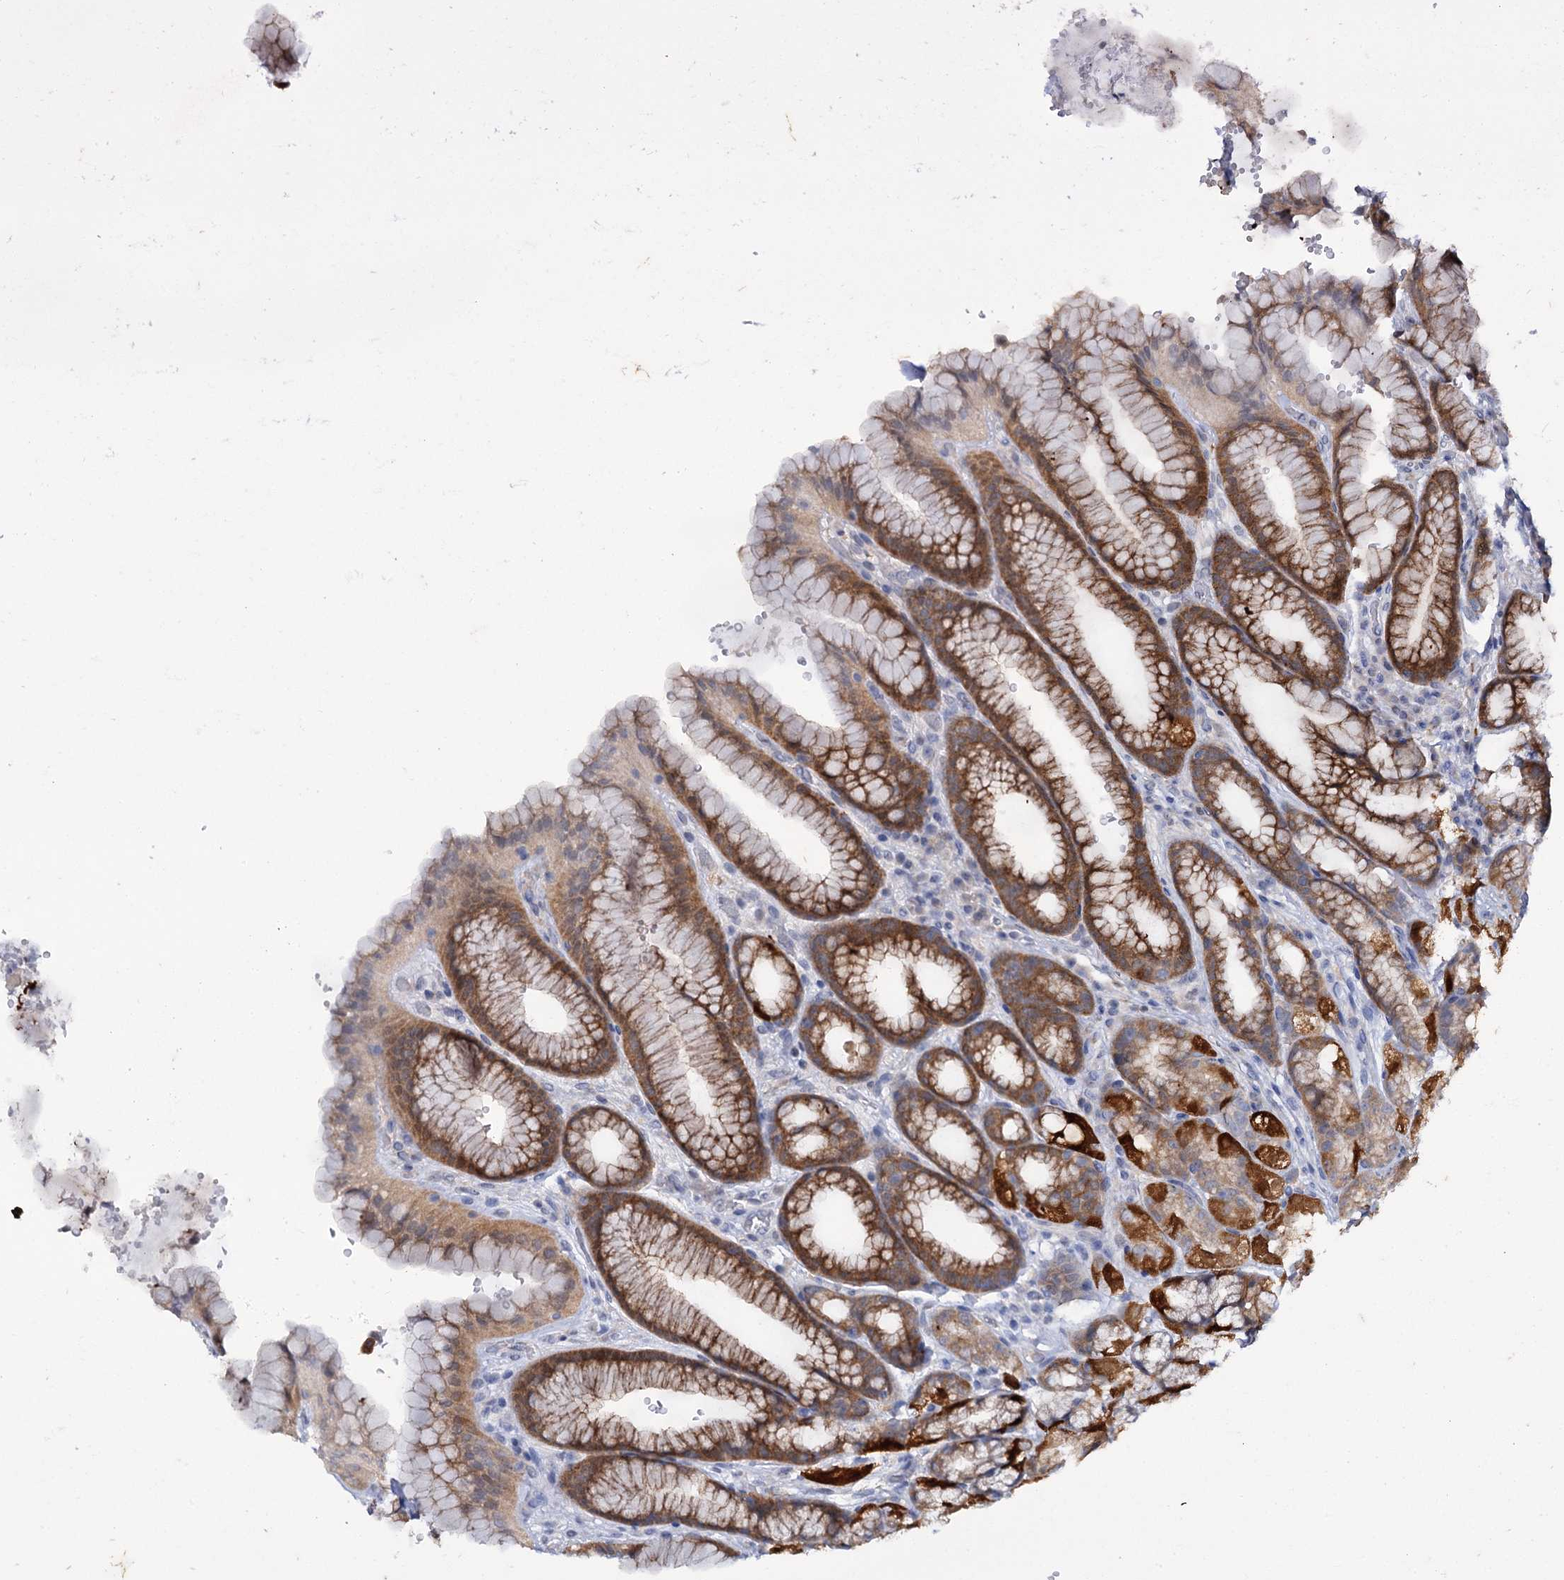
{"staining": {"intensity": "strong", "quantity": "25%-75%", "location": "cytoplasmic/membranous"}, "tissue": "stomach", "cell_type": "Glandular cells", "image_type": "normal", "snomed": [{"axis": "morphology", "description": "Normal tissue, NOS"}, {"axis": "morphology", "description": "Adenocarcinoma, NOS"}, {"axis": "topography", "description": "Stomach"}], "caption": "A high amount of strong cytoplasmic/membranous staining is seen in about 25%-75% of glandular cells in normal stomach. Immunohistochemistry (ihc) stains the protein of interest in brown and the nuclei are stained blue.", "gene": "MID1IP1", "patient": {"sex": "male", "age": 57}}